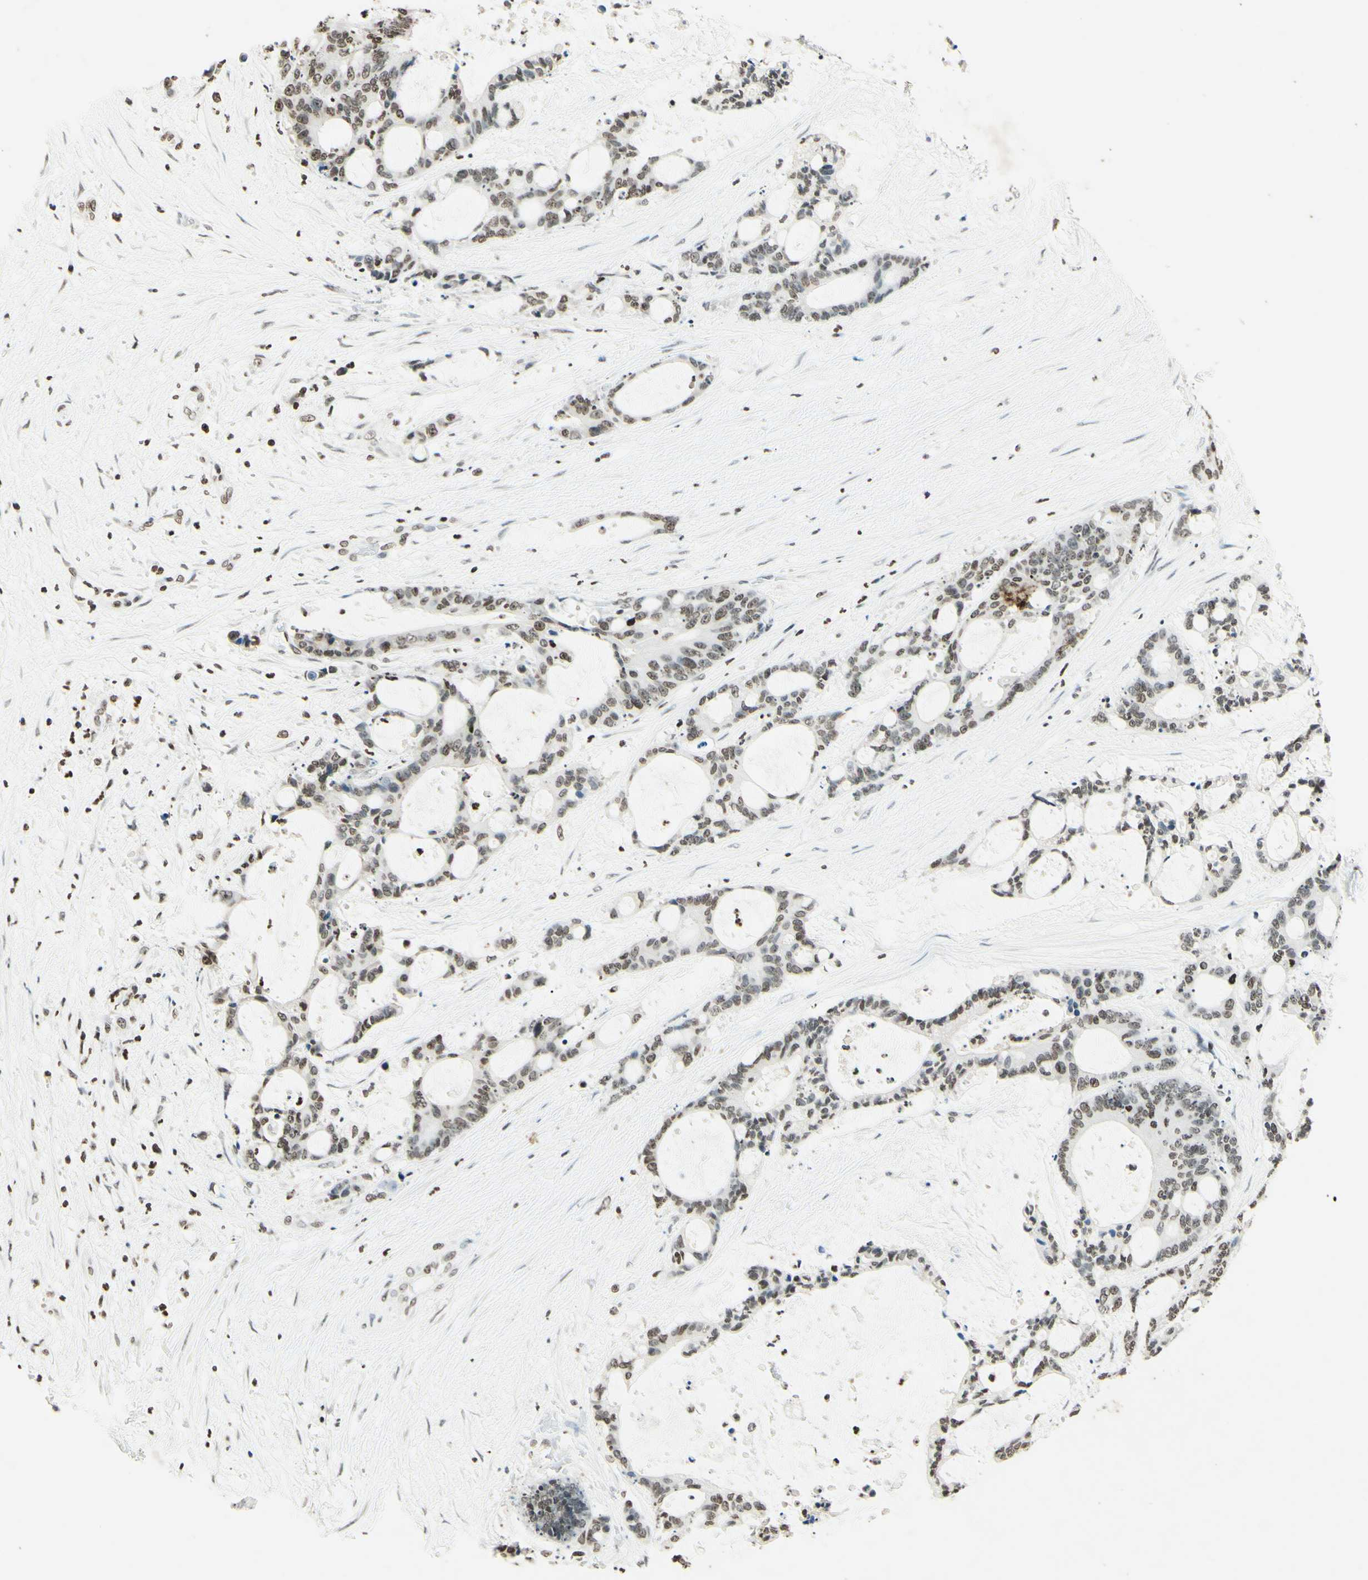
{"staining": {"intensity": "moderate", "quantity": "25%-75%", "location": "nuclear"}, "tissue": "liver cancer", "cell_type": "Tumor cells", "image_type": "cancer", "snomed": [{"axis": "morphology", "description": "Cholangiocarcinoma"}, {"axis": "topography", "description": "Liver"}], "caption": "Immunohistochemical staining of cholangiocarcinoma (liver) shows moderate nuclear protein staining in about 25%-75% of tumor cells.", "gene": "MSH2", "patient": {"sex": "female", "age": 73}}